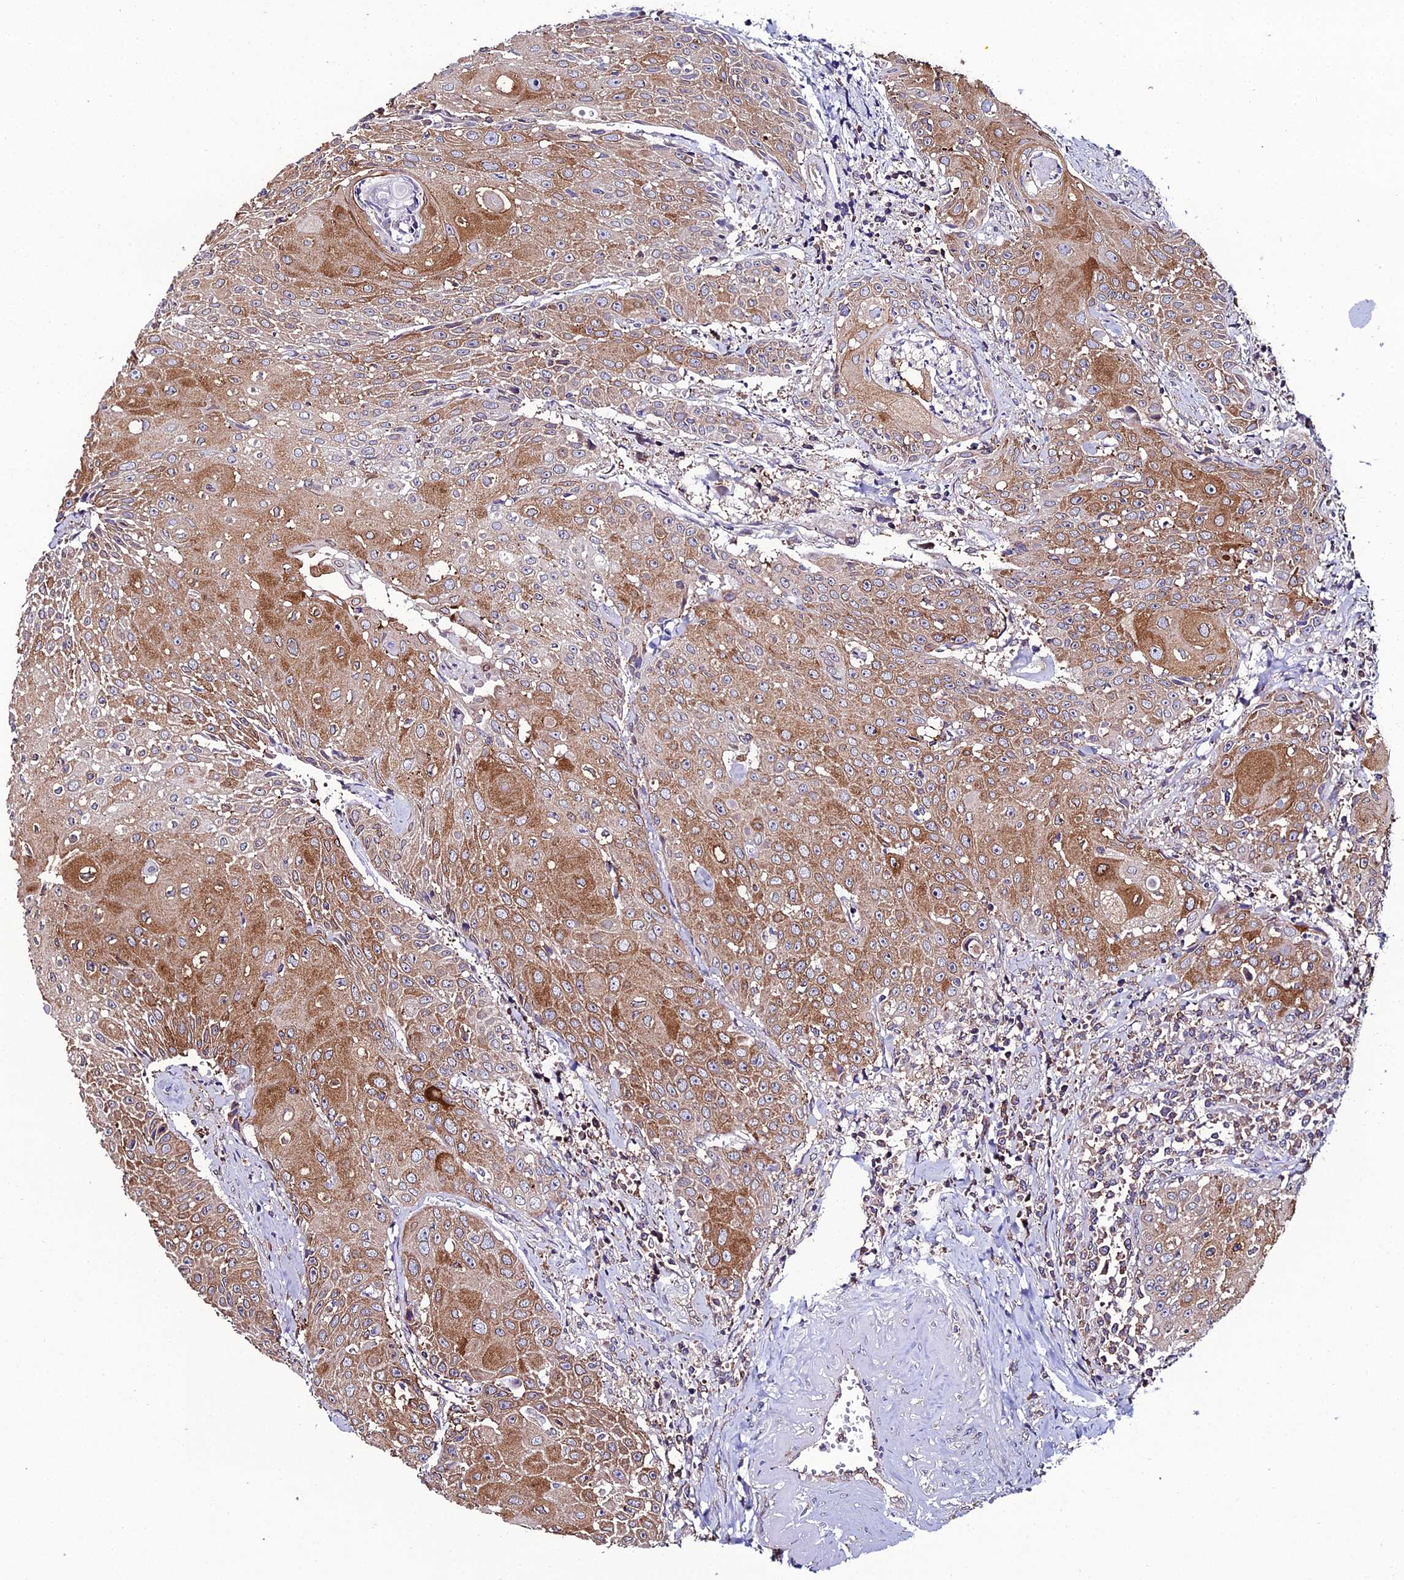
{"staining": {"intensity": "moderate", "quantity": ">75%", "location": "cytoplasmic/membranous"}, "tissue": "head and neck cancer", "cell_type": "Tumor cells", "image_type": "cancer", "snomed": [{"axis": "morphology", "description": "Squamous cell carcinoma, NOS"}, {"axis": "topography", "description": "Oral tissue"}, {"axis": "topography", "description": "Head-Neck"}], "caption": "Protein staining of head and neck cancer (squamous cell carcinoma) tissue shows moderate cytoplasmic/membranous expression in about >75% of tumor cells.", "gene": "DDX19A", "patient": {"sex": "female", "age": 82}}